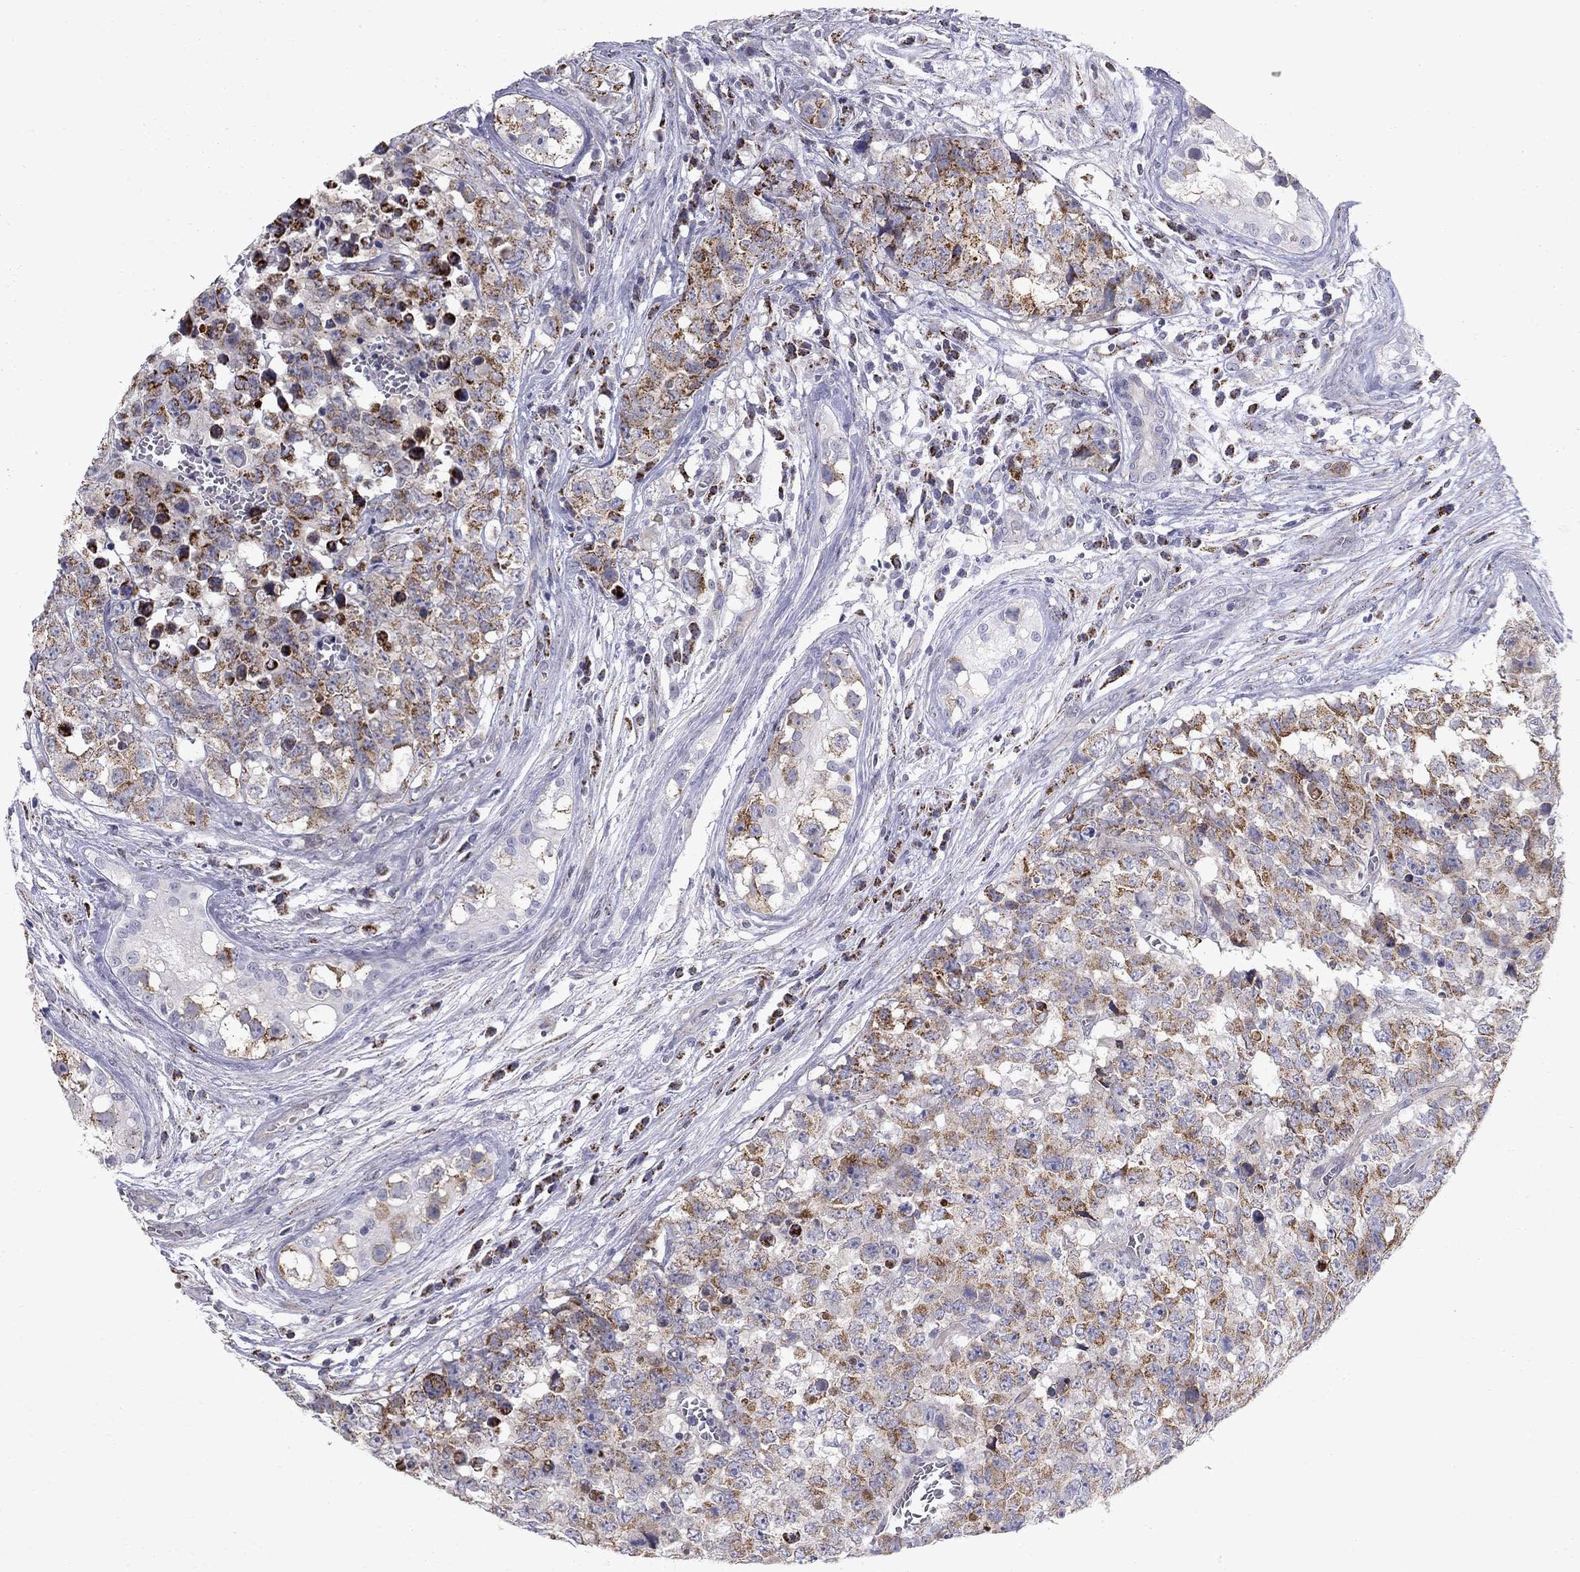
{"staining": {"intensity": "moderate", "quantity": "25%-75%", "location": "cytoplasmic/membranous"}, "tissue": "testis cancer", "cell_type": "Tumor cells", "image_type": "cancer", "snomed": [{"axis": "morphology", "description": "Carcinoma, Embryonal, NOS"}, {"axis": "topography", "description": "Testis"}], "caption": "Immunohistochemistry (IHC) of testis cancer (embryonal carcinoma) exhibits medium levels of moderate cytoplasmic/membranous positivity in approximately 25%-75% of tumor cells. The staining is performed using DAB (3,3'-diaminobenzidine) brown chromogen to label protein expression. The nuclei are counter-stained blue using hematoxylin.", "gene": "CLIC6", "patient": {"sex": "male", "age": 23}}